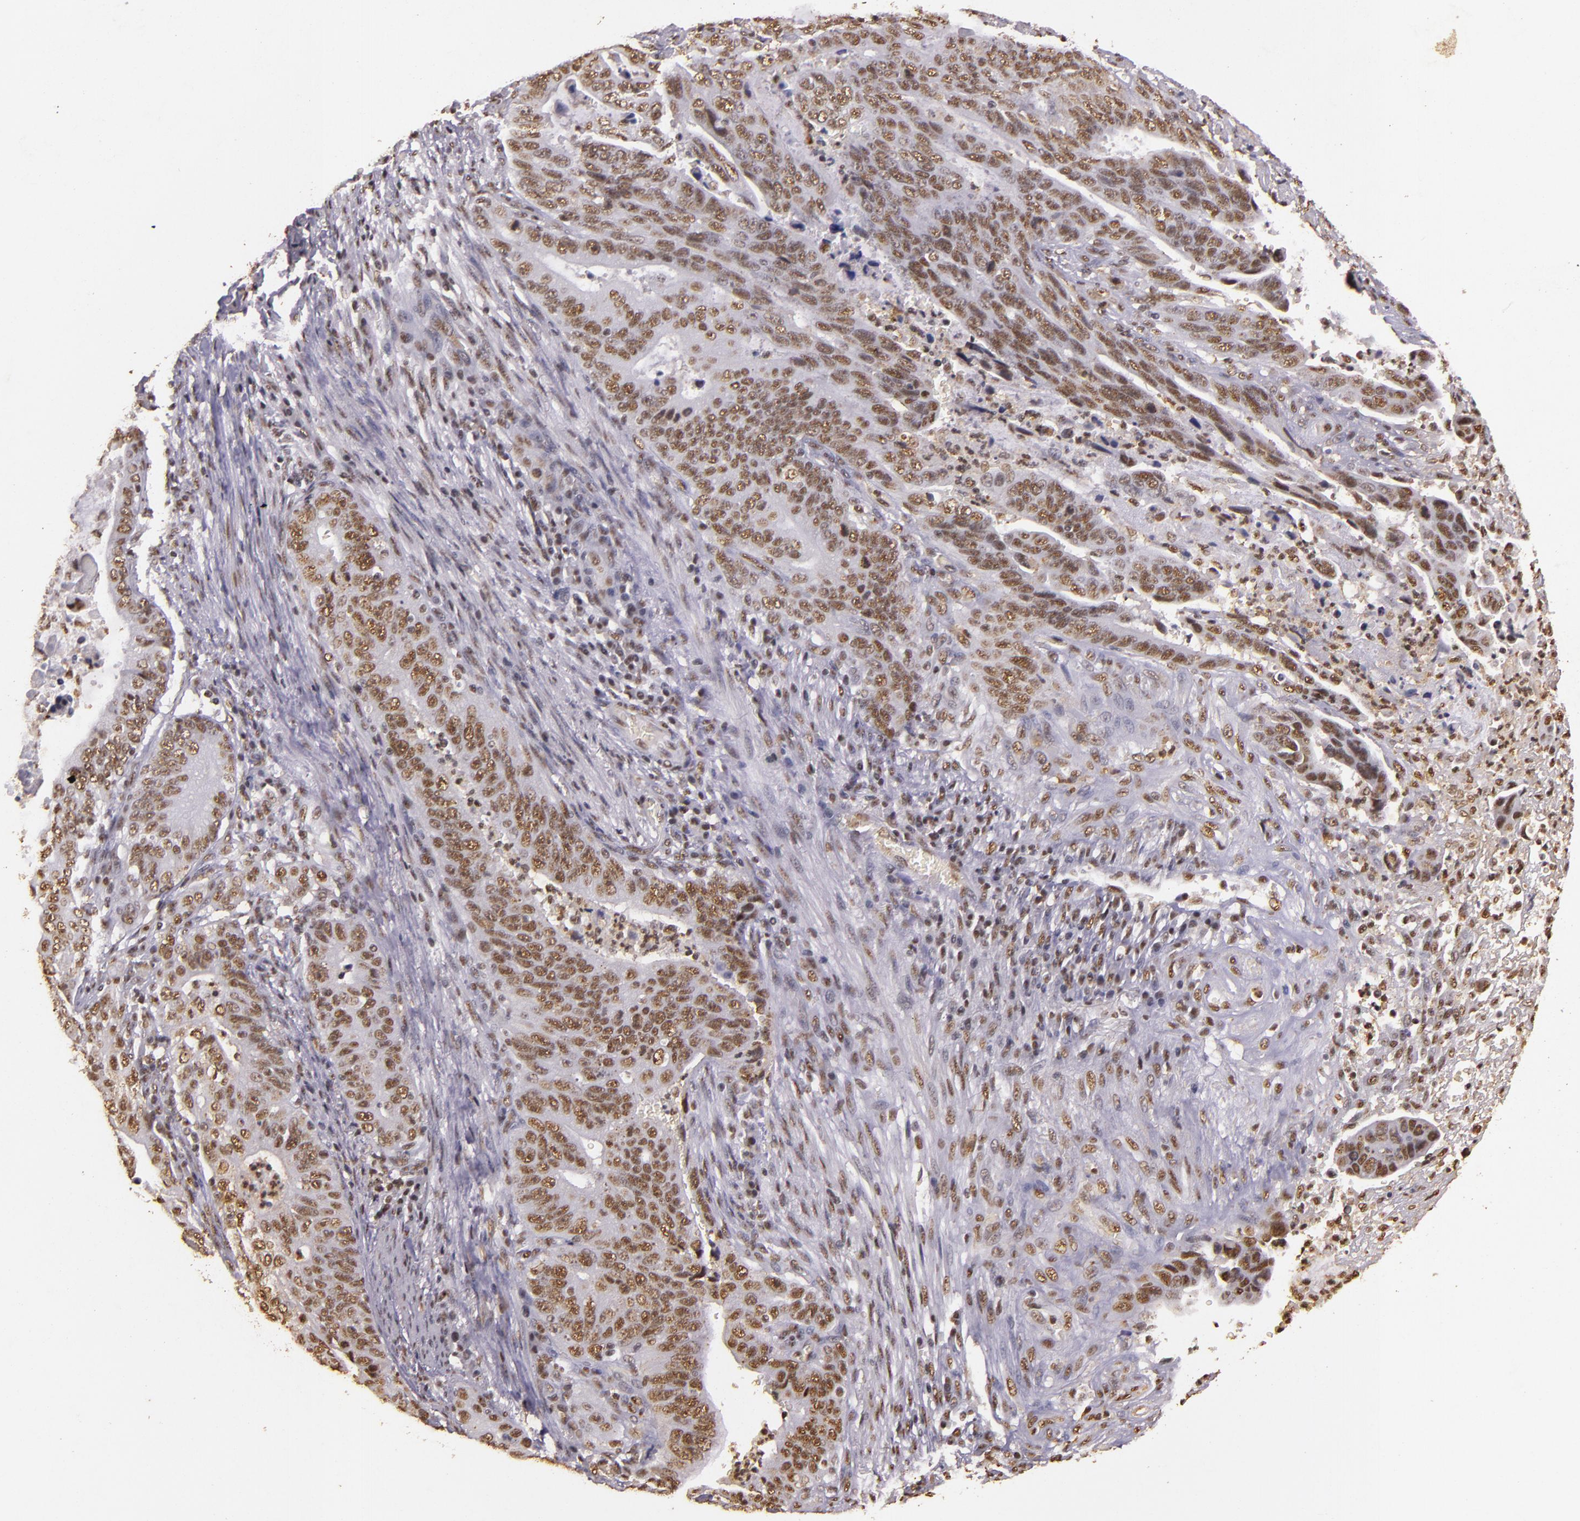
{"staining": {"intensity": "weak", "quantity": "25%-75%", "location": "nuclear"}, "tissue": "stomach cancer", "cell_type": "Tumor cells", "image_type": "cancer", "snomed": [{"axis": "morphology", "description": "Adenocarcinoma, NOS"}, {"axis": "topography", "description": "Stomach, upper"}], "caption": "Adenocarcinoma (stomach) stained with DAB (3,3'-diaminobenzidine) immunohistochemistry (IHC) demonstrates low levels of weak nuclear positivity in approximately 25%-75% of tumor cells.", "gene": "CBX3", "patient": {"sex": "female", "age": 50}}